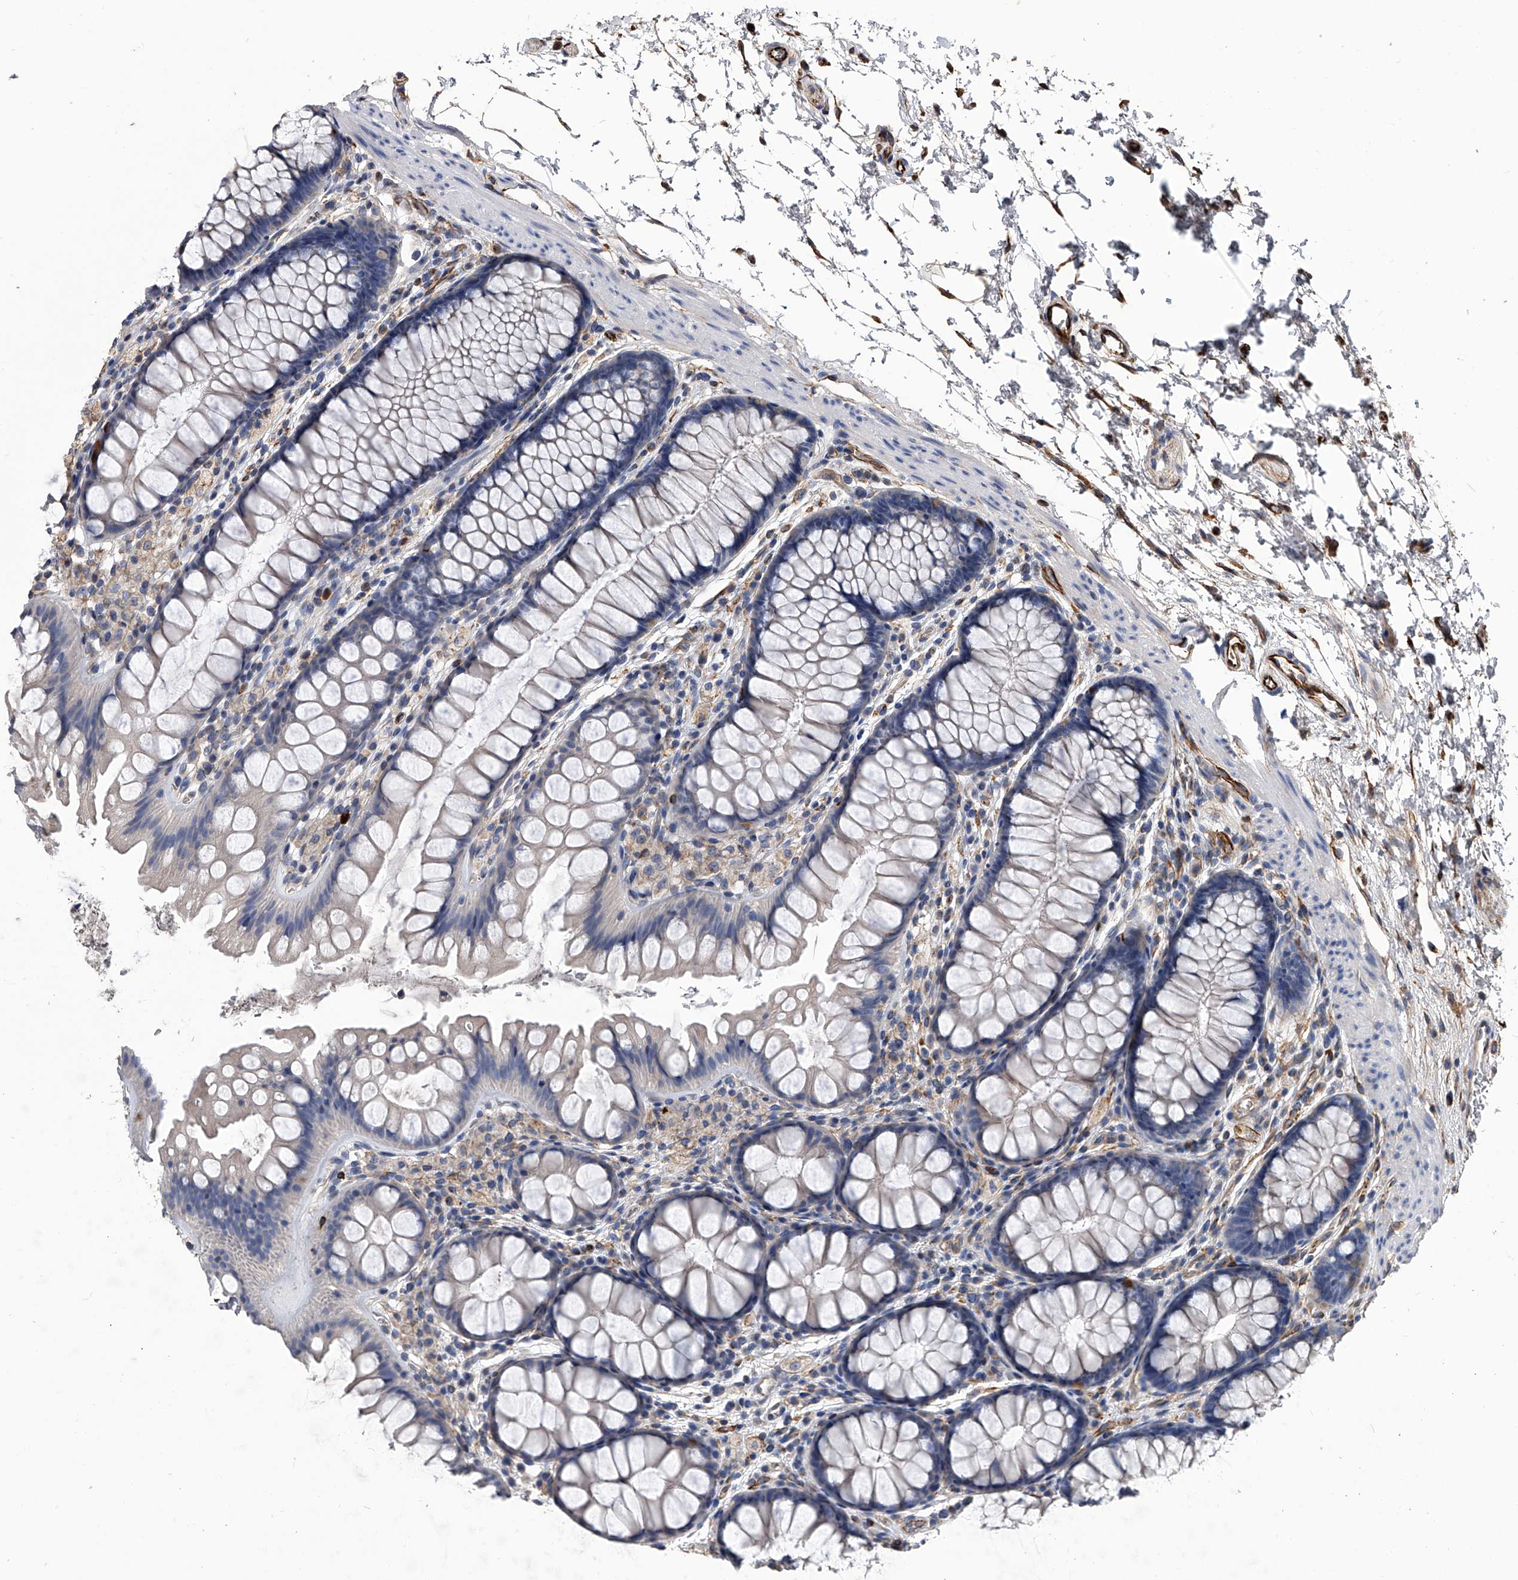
{"staining": {"intensity": "strong", "quantity": ">75%", "location": "cytoplasmic/membranous"}, "tissue": "colon", "cell_type": "Endothelial cells", "image_type": "normal", "snomed": [{"axis": "morphology", "description": "Normal tissue, NOS"}, {"axis": "topography", "description": "Colon"}], "caption": "Colon stained for a protein (brown) shows strong cytoplasmic/membranous positive staining in about >75% of endothelial cells.", "gene": "EFCAB7", "patient": {"sex": "female", "age": 62}}